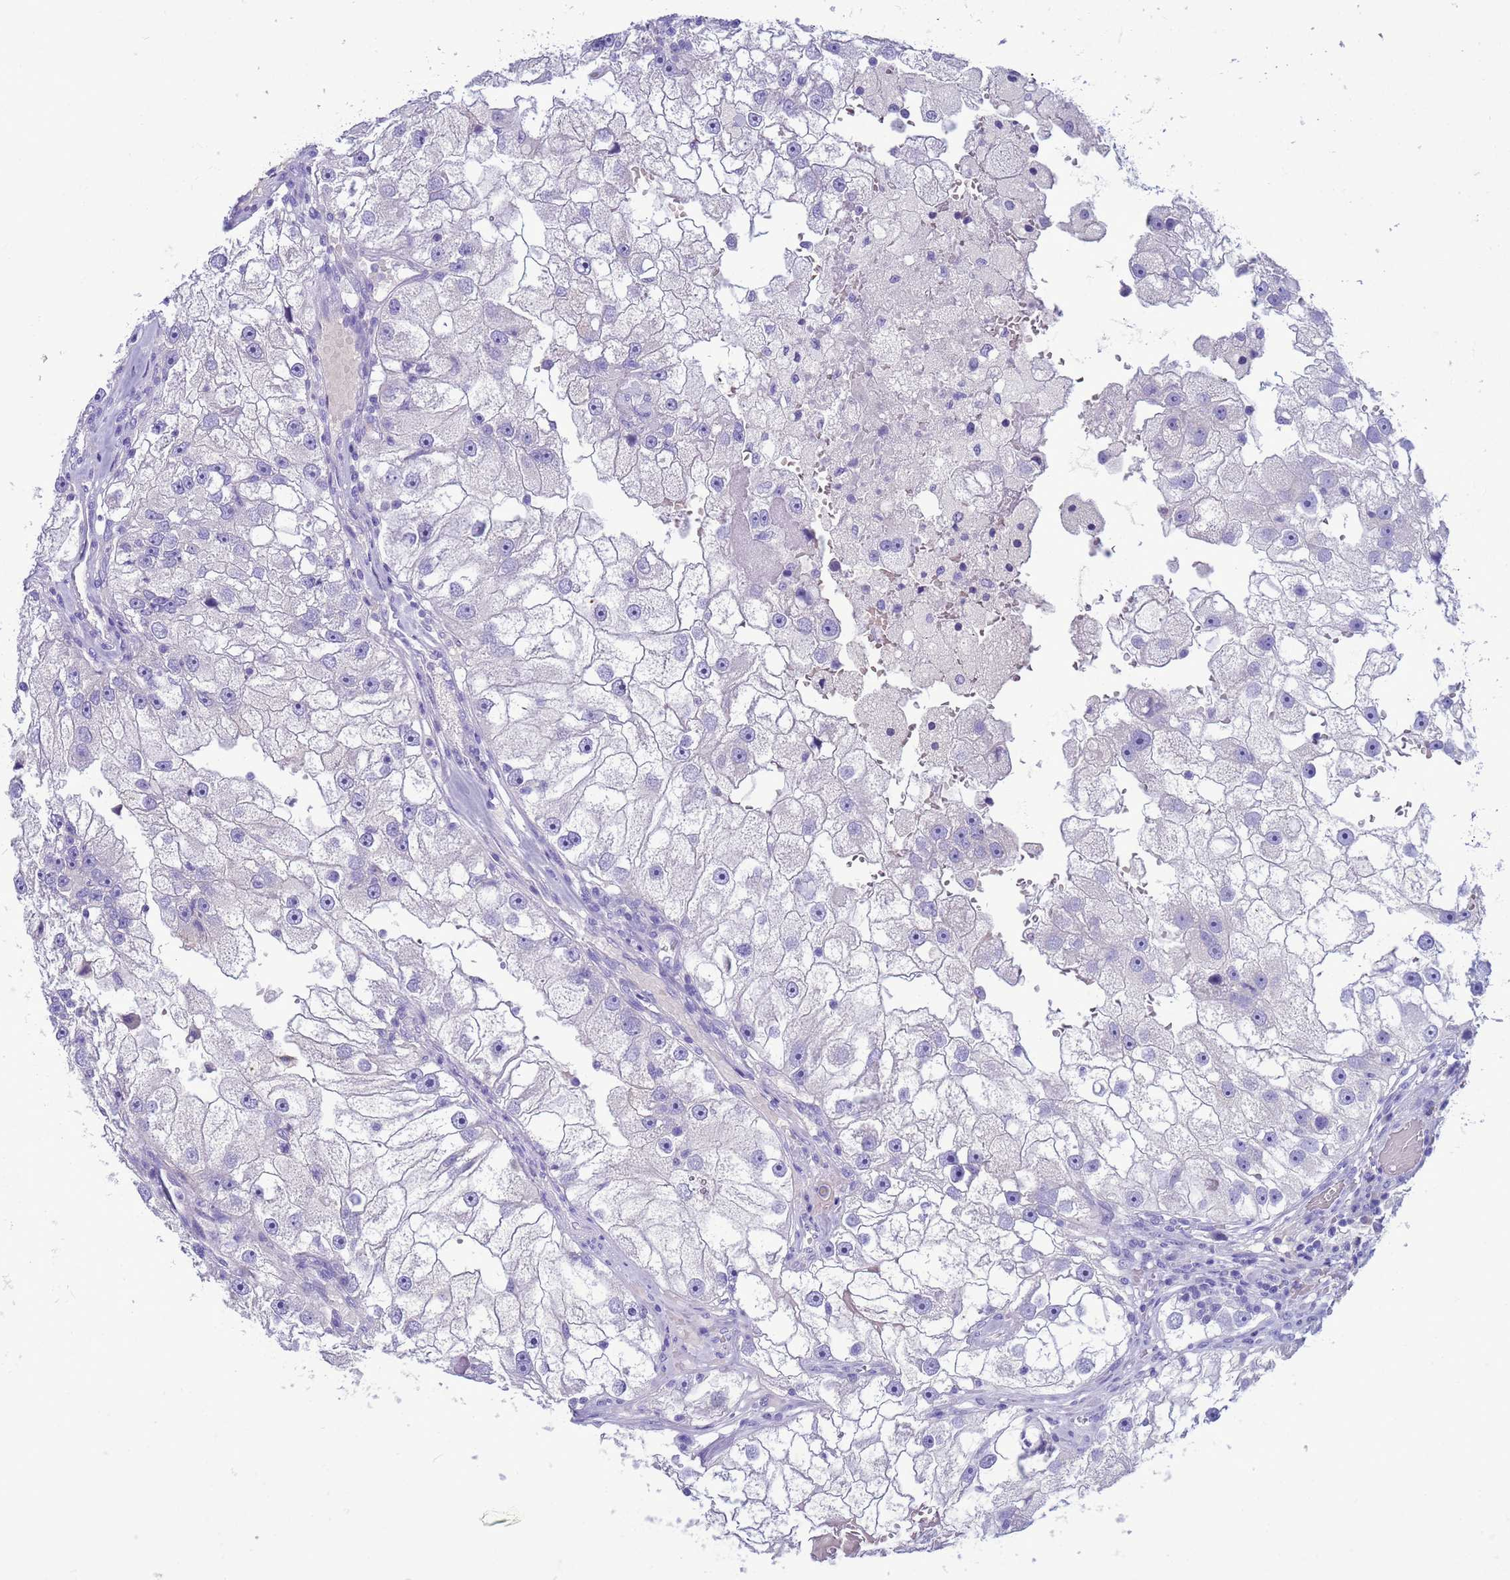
{"staining": {"intensity": "negative", "quantity": "none", "location": "none"}, "tissue": "renal cancer", "cell_type": "Tumor cells", "image_type": "cancer", "snomed": [{"axis": "morphology", "description": "Adenocarcinoma, NOS"}, {"axis": "topography", "description": "Kidney"}], "caption": "Immunohistochemical staining of human adenocarcinoma (renal) shows no significant positivity in tumor cells.", "gene": "SYCN", "patient": {"sex": "male", "age": 63}}